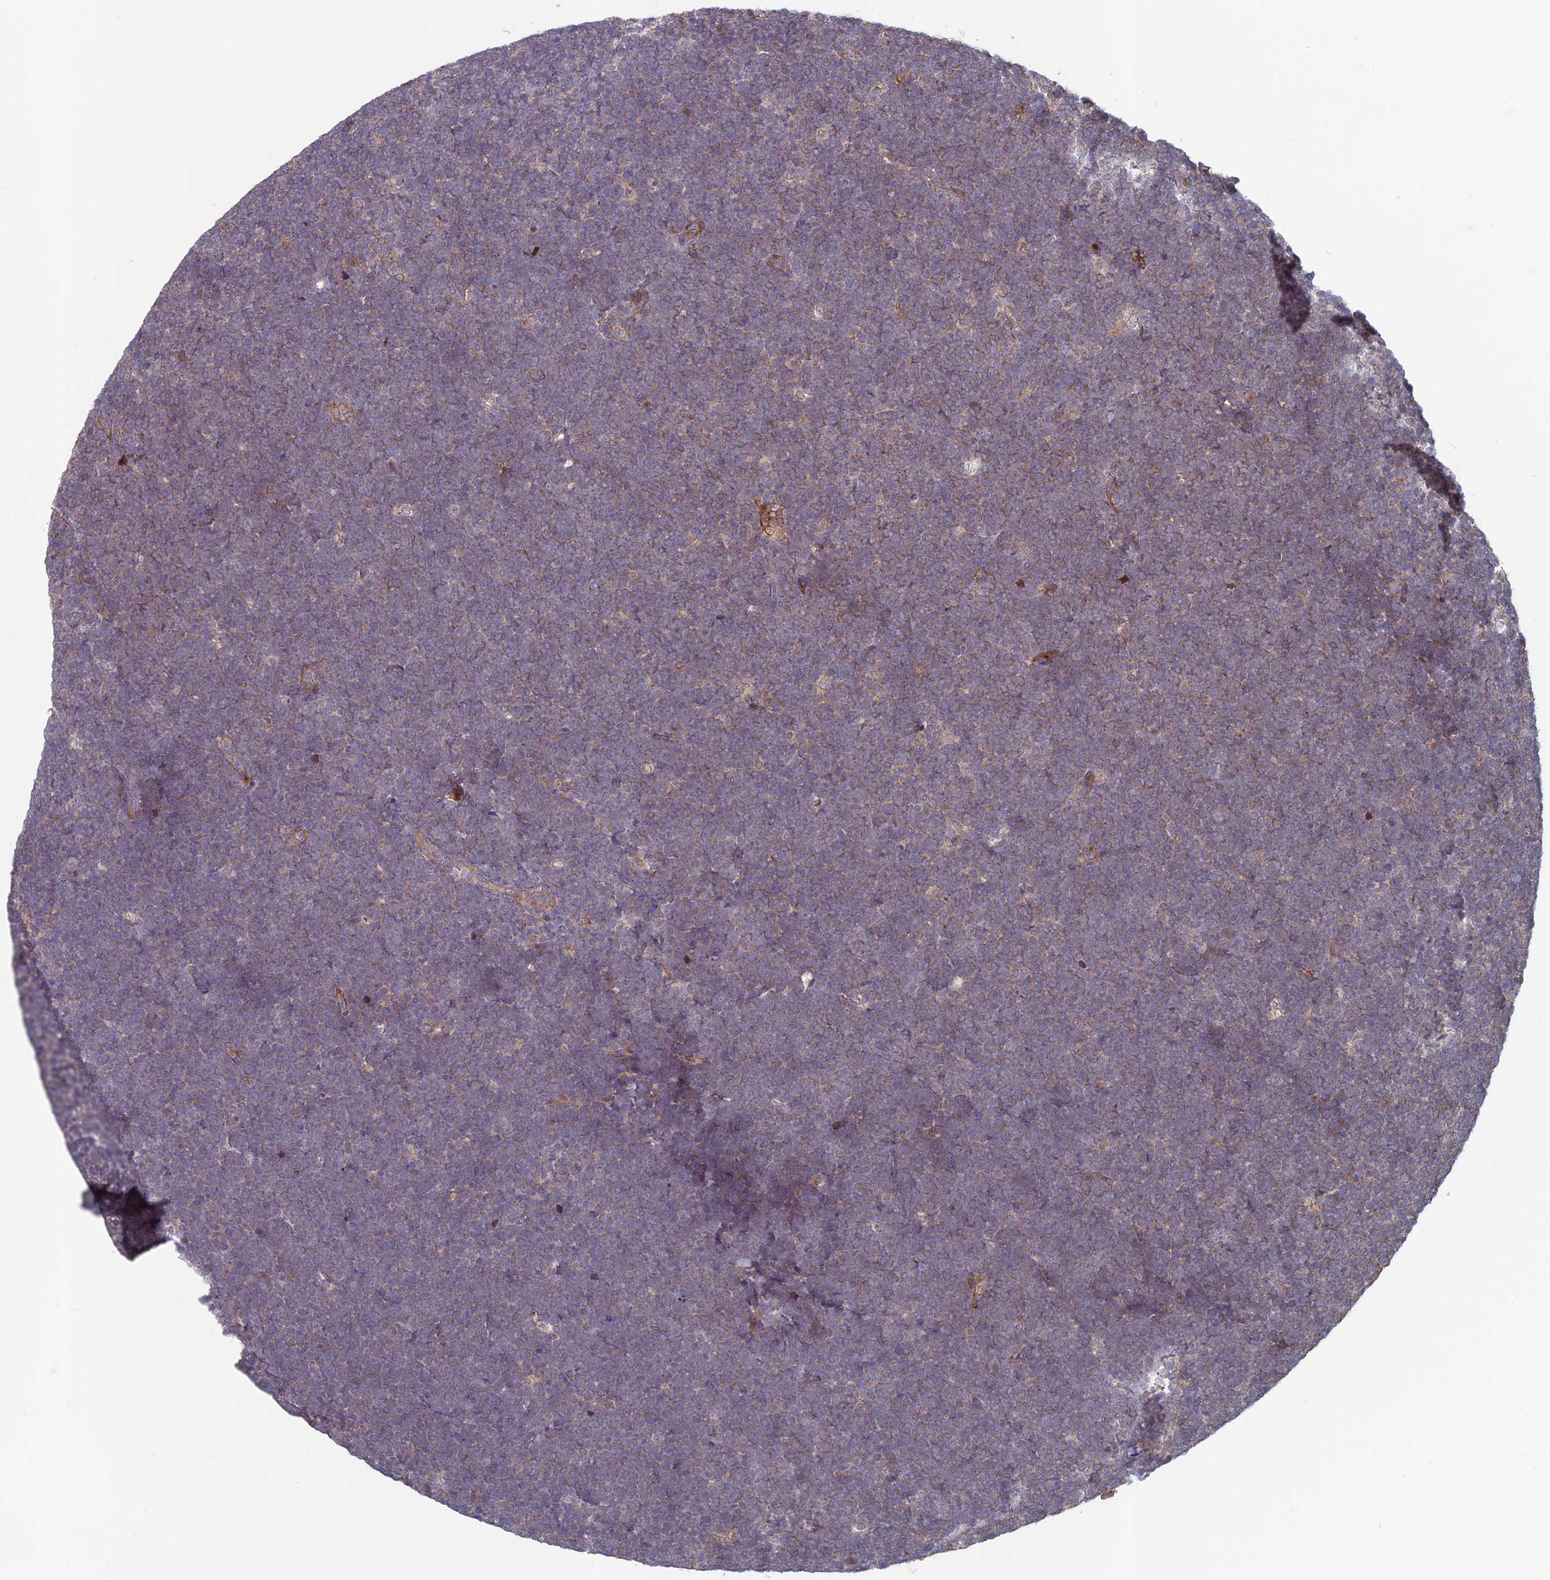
{"staining": {"intensity": "weak", "quantity": ">75%", "location": "cytoplasmic/membranous"}, "tissue": "lymphoma", "cell_type": "Tumor cells", "image_type": "cancer", "snomed": [{"axis": "morphology", "description": "Malignant lymphoma, non-Hodgkin's type, High grade"}, {"axis": "topography", "description": "Lymph node"}], "caption": "Weak cytoplasmic/membranous staining is identified in approximately >75% of tumor cells in malignant lymphoma, non-Hodgkin's type (high-grade).", "gene": "RCCD1", "patient": {"sex": "male", "age": 13}}